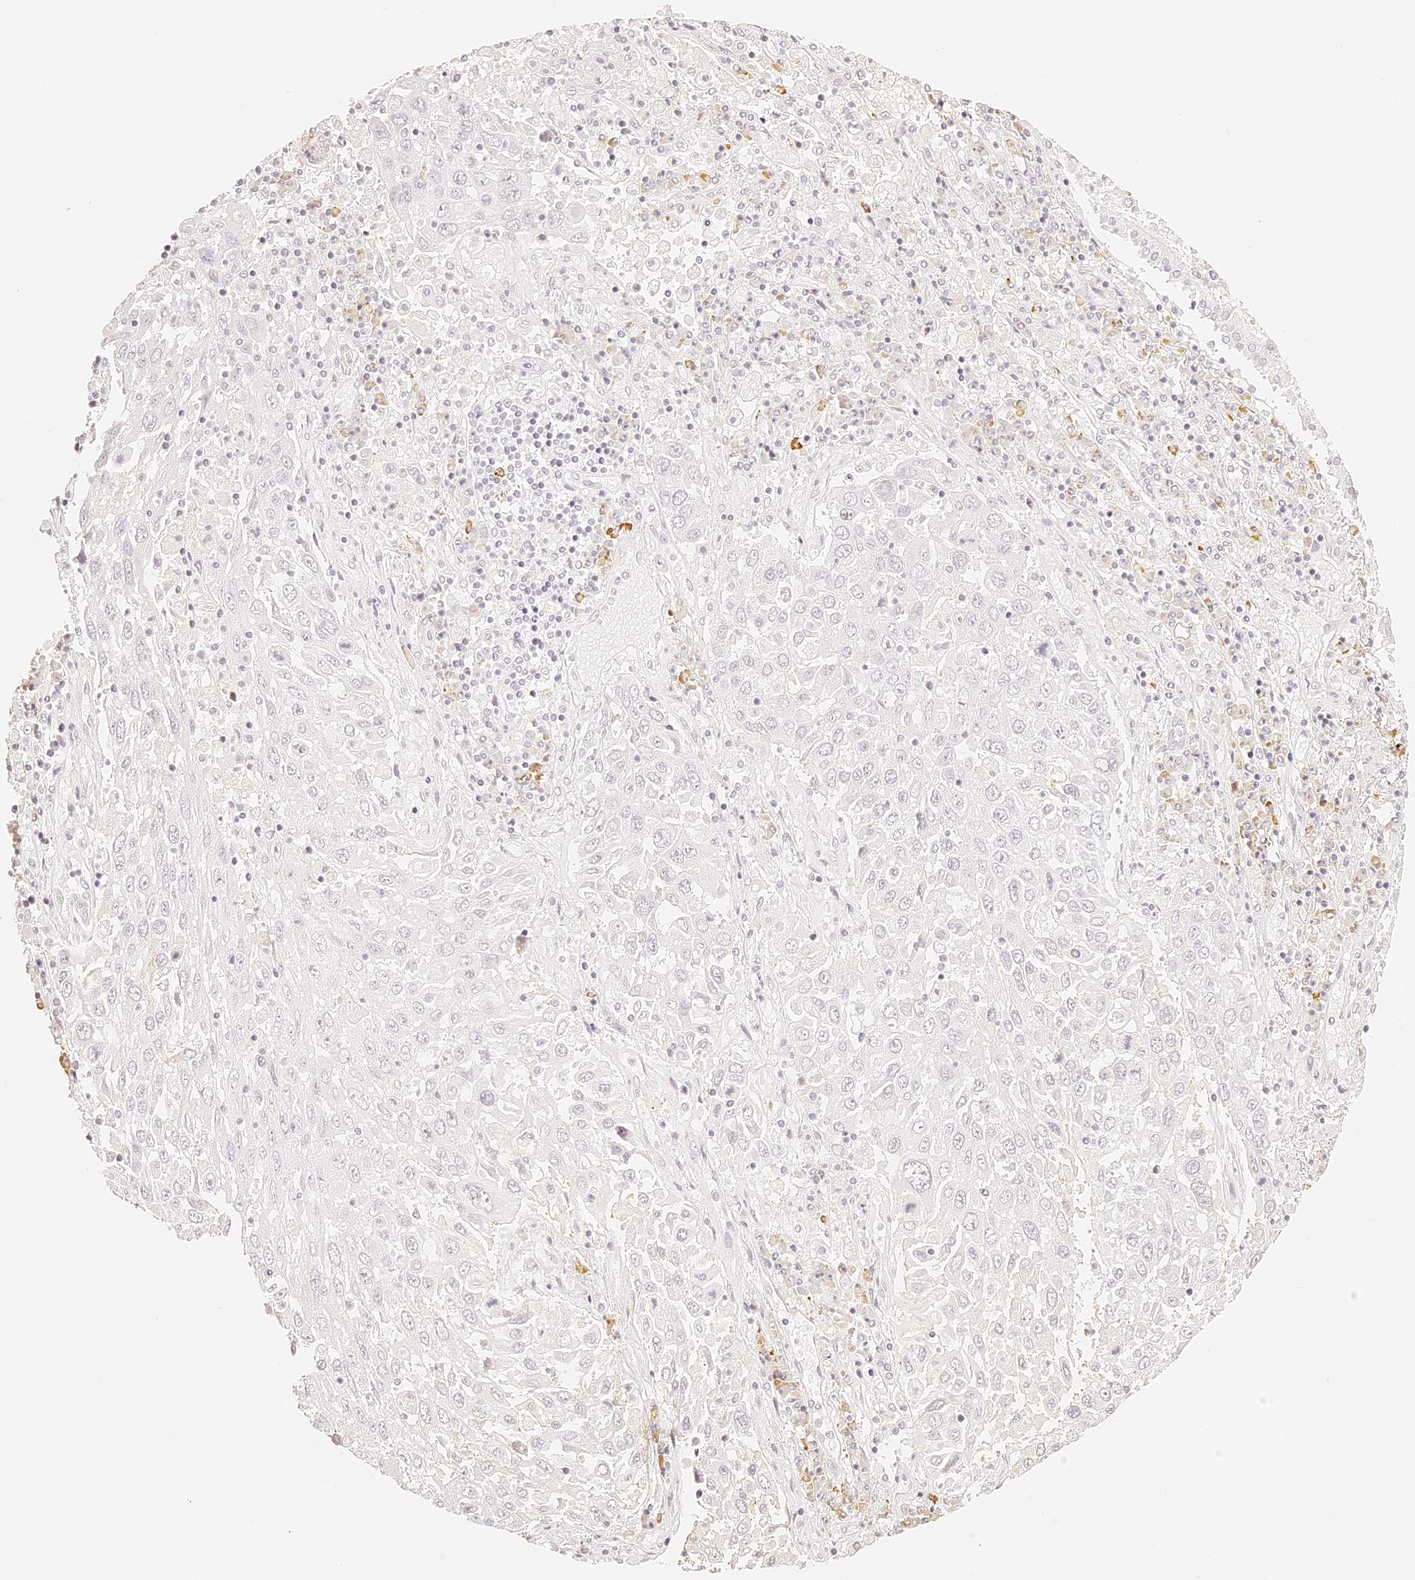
{"staining": {"intensity": "negative", "quantity": "none", "location": "none"}, "tissue": "lung cancer", "cell_type": "Tumor cells", "image_type": "cancer", "snomed": [{"axis": "morphology", "description": "Squamous cell carcinoma, NOS"}, {"axis": "topography", "description": "Lung"}], "caption": "IHC histopathology image of neoplastic tissue: squamous cell carcinoma (lung) stained with DAB (3,3'-diaminobenzidine) demonstrates no significant protein expression in tumor cells.", "gene": "TRIM45", "patient": {"sex": "male", "age": 65}}